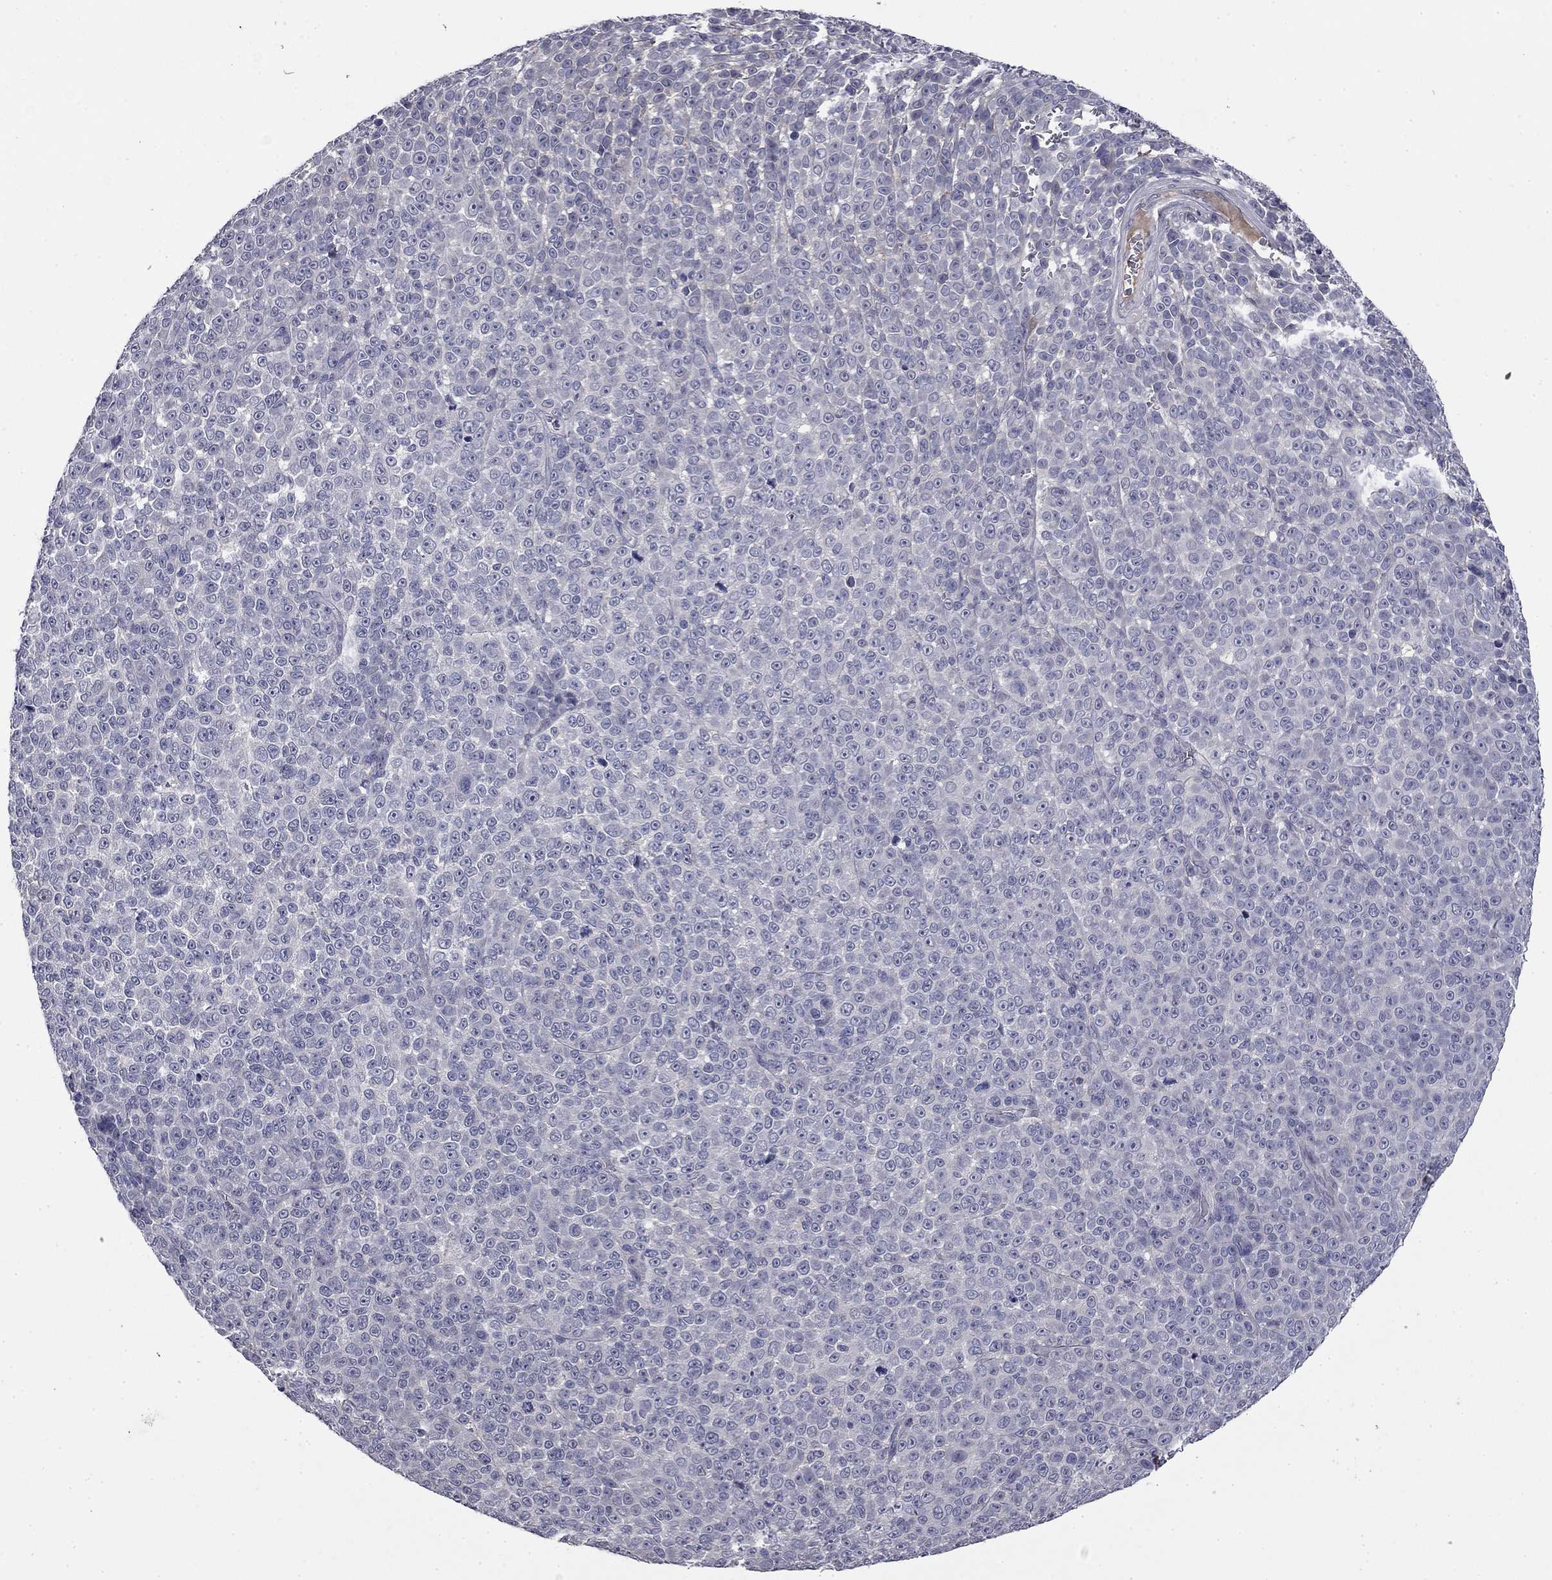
{"staining": {"intensity": "negative", "quantity": "none", "location": "none"}, "tissue": "melanoma", "cell_type": "Tumor cells", "image_type": "cancer", "snomed": [{"axis": "morphology", "description": "Malignant melanoma, NOS"}, {"axis": "topography", "description": "Skin"}], "caption": "The histopathology image exhibits no significant staining in tumor cells of malignant melanoma.", "gene": "COL2A1", "patient": {"sex": "female", "age": 95}}